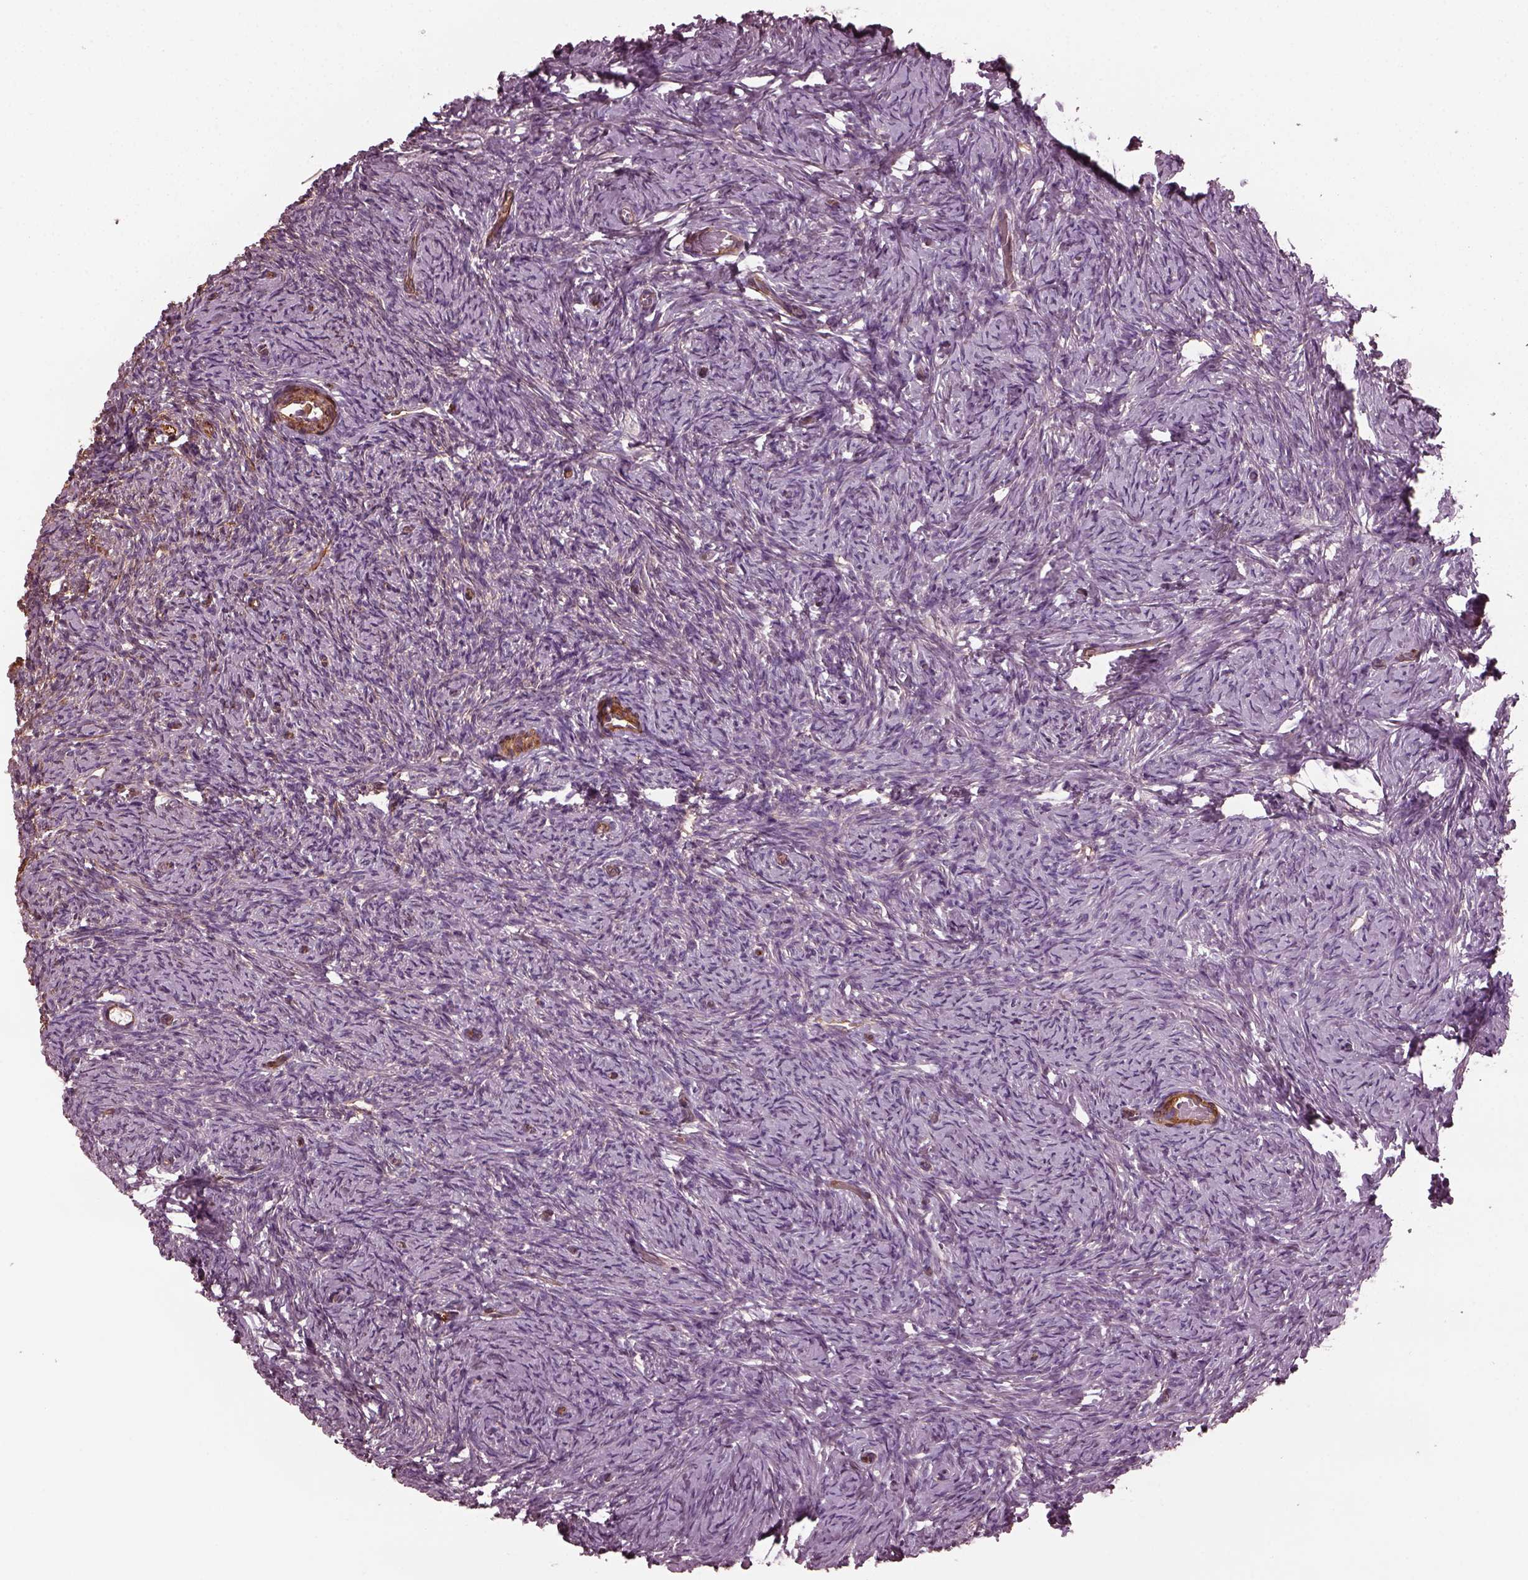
{"staining": {"intensity": "weak", "quantity": "<25%", "location": "cytoplasmic/membranous"}, "tissue": "ovary", "cell_type": "Ovarian stroma cells", "image_type": "normal", "snomed": [{"axis": "morphology", "description": "Normal tissue, NOS"}, {"axis": "topography", "description": "Ovary"}], "caption": "DAB immunohistochemical staining of benign human ovary demonstrates no significant expression in ovarian stroma cells. (DAB immunohistochemistry (IHC) visualized using brightfield microscopy, high magnification).", "gene": "MYL1", "patient": {"sex": "female", "age": 39}}